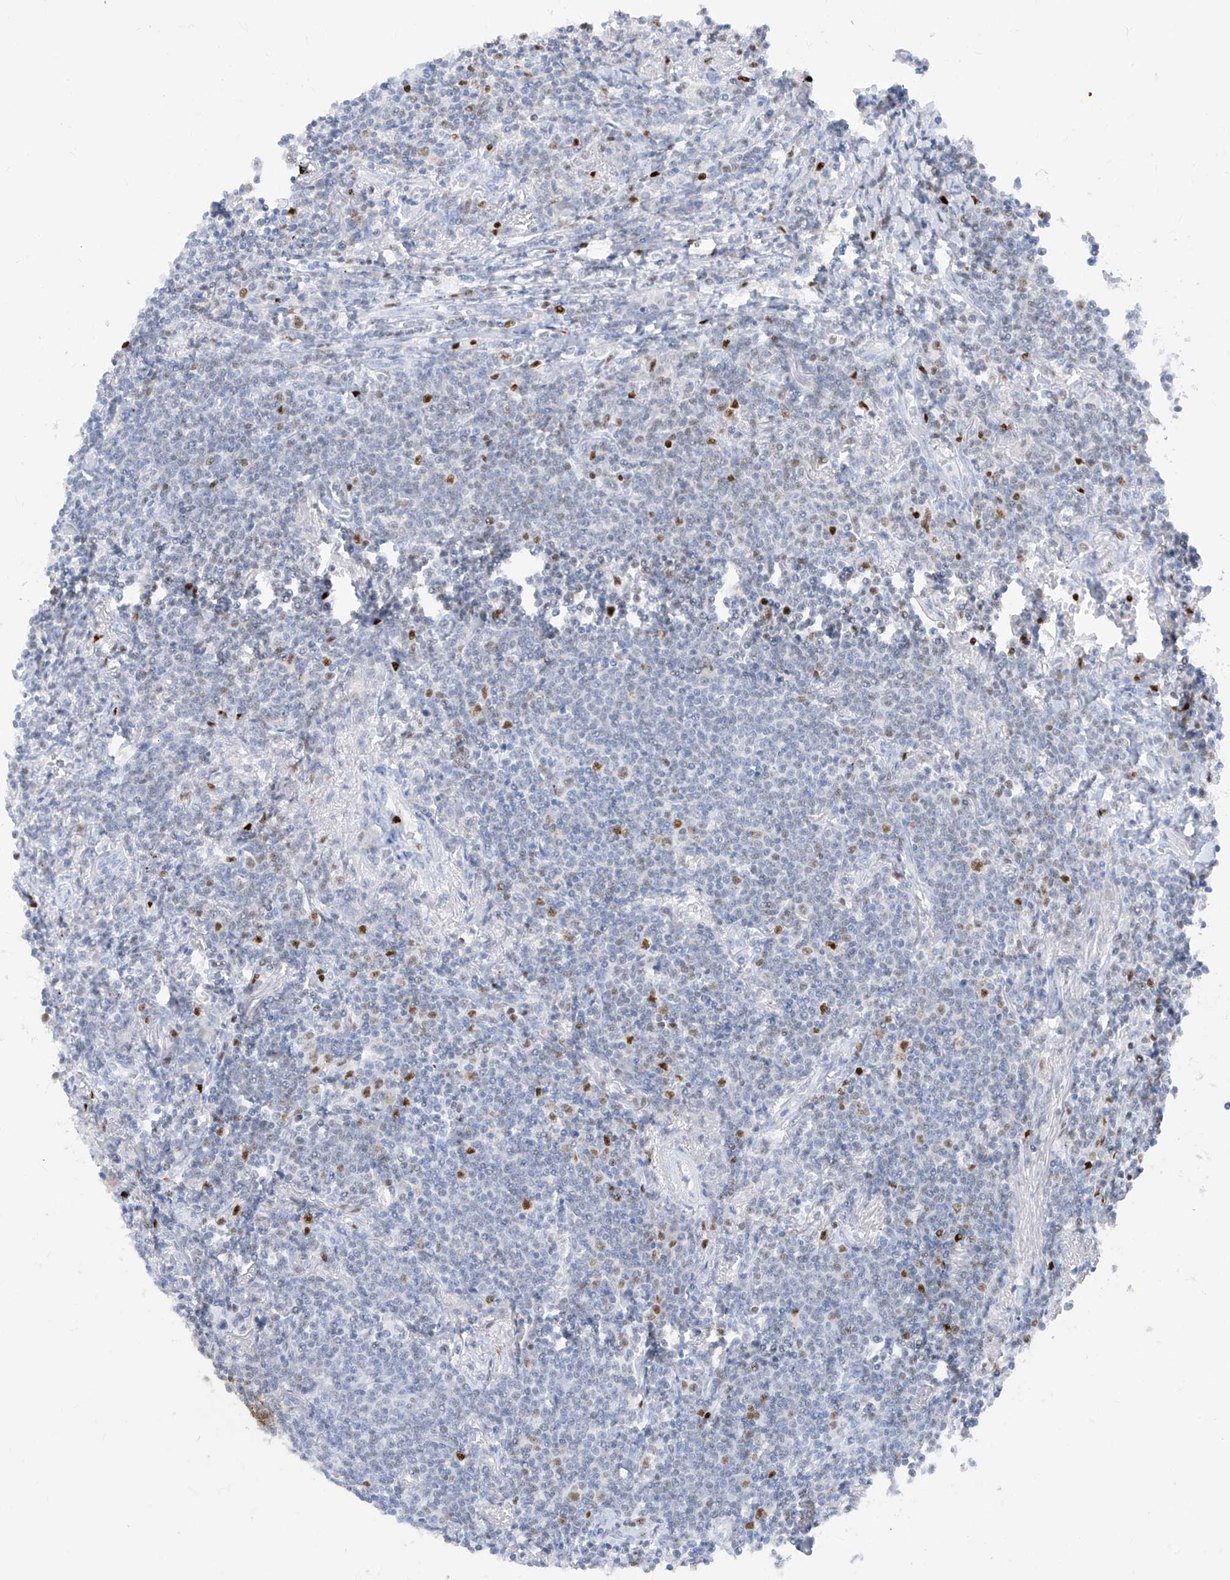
{"staining": {"intensity": "negative", "quantity": "none", "location": "none"}, "tissue": "lymphoma", "cell_type": "Tumor cells", "image_type": "cancer", "snomed": [{"axis": "morphology", "description": "Malignant lymphoma, non-Hodgkin's type, Low grade"}, {"axis": "topography", "description": "Lung"}], "caption": "The micrograph displays no staining of tumor cells in lymphoma.", "gene": "TBX21", "patient": {"sex": "female", "age": 71}}